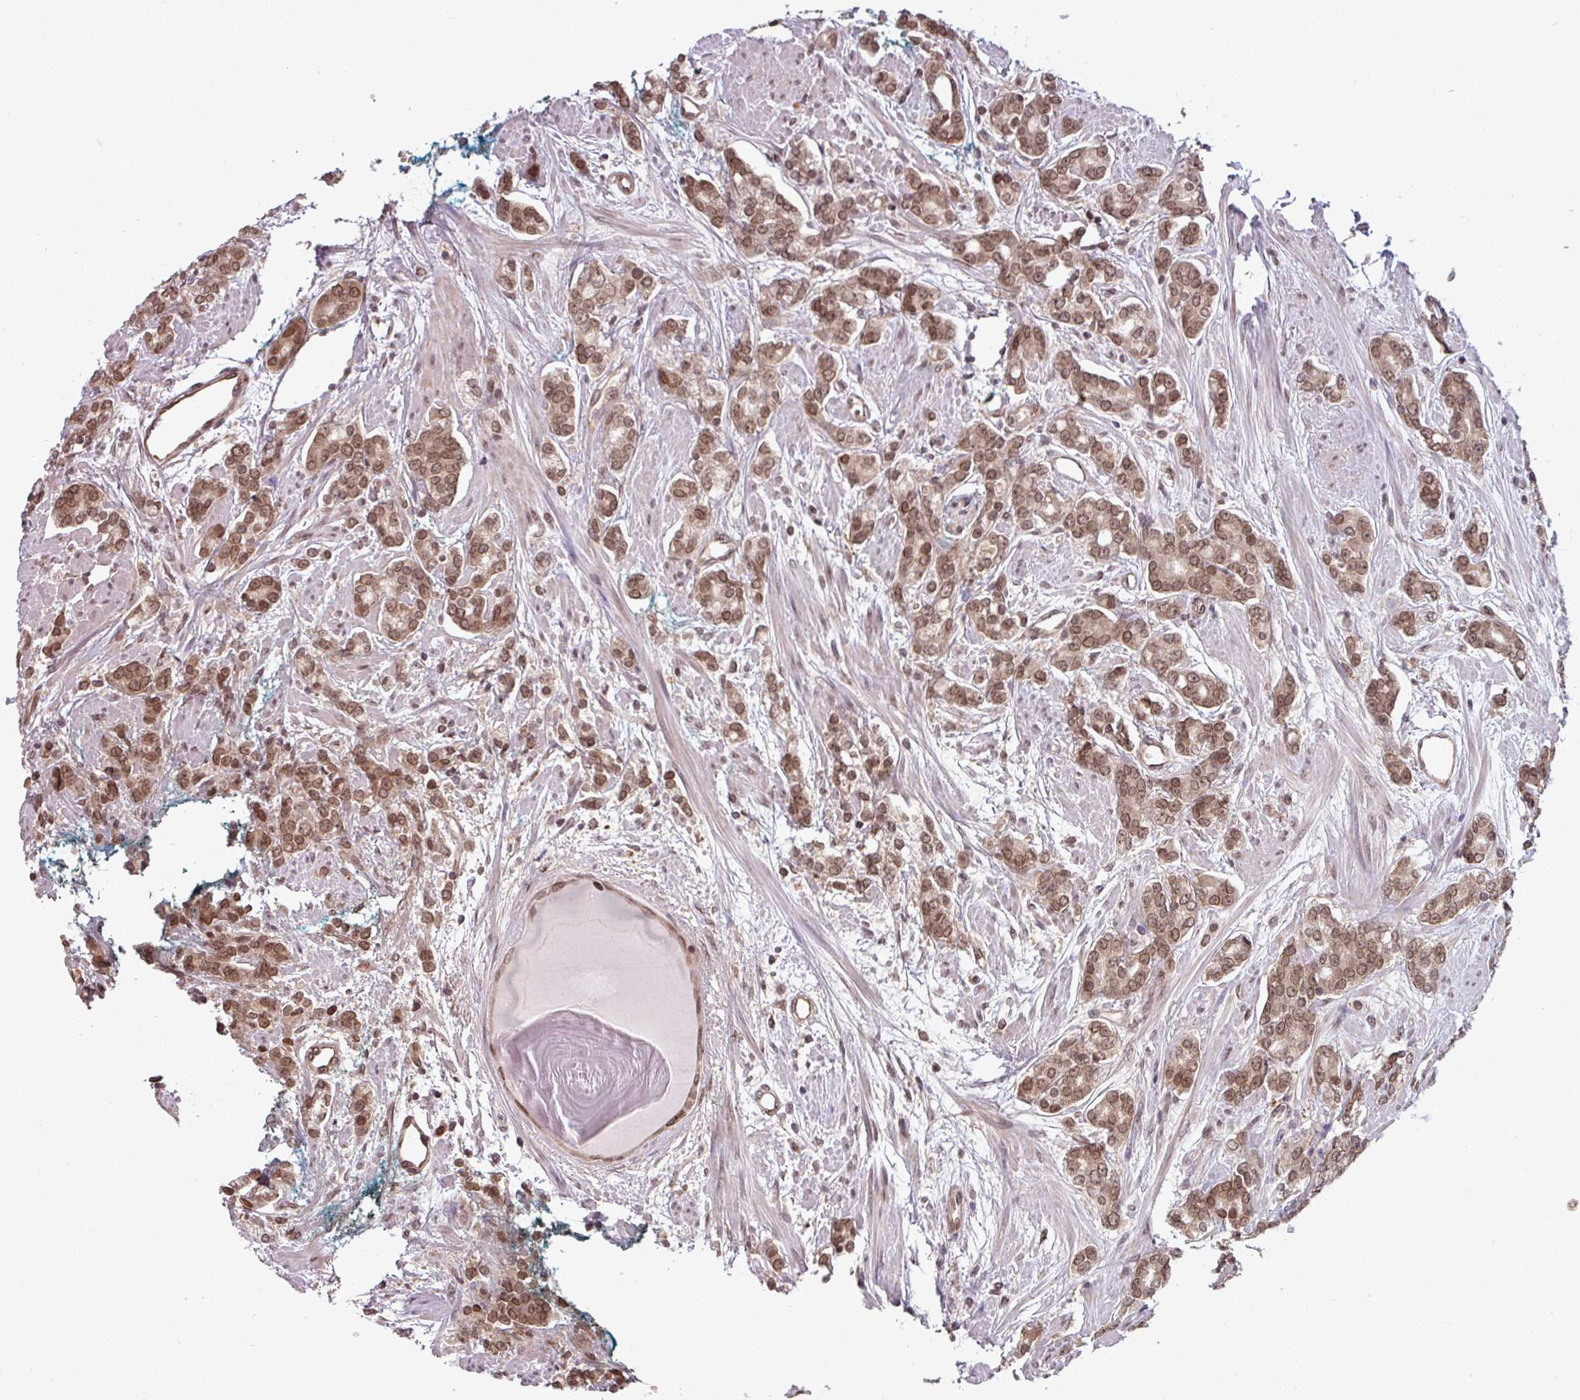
{"staining": {"intensity": "moderate", "quantity": ">75%", "location": "nuclear"}, "tissue": "prostate cancer", "cell_type": "Tumor cells", "image_type": "cancer", "snomed": [{"axis": "morphology", "description": "Adenocarcinoma, High grade"}, {"axis": "topography", "description": "Prostate"}], "caption": "Adenocarcinoma (high-grade) (prostate) stained with DAB (3,3'-diaminobenzidine) immunohistochemistry (IHC) displays medium levels of moderate nuclear positivity in approximately >75% of tumor cells. The protein is stained brown, and the nuclei are stained in blue (DAB (3,3'-diaminobenzidine) IHC with brightfield microscopy, high magnification).", "gene": "RBM4B", "patient": {"sex": "male", "age": 62}}